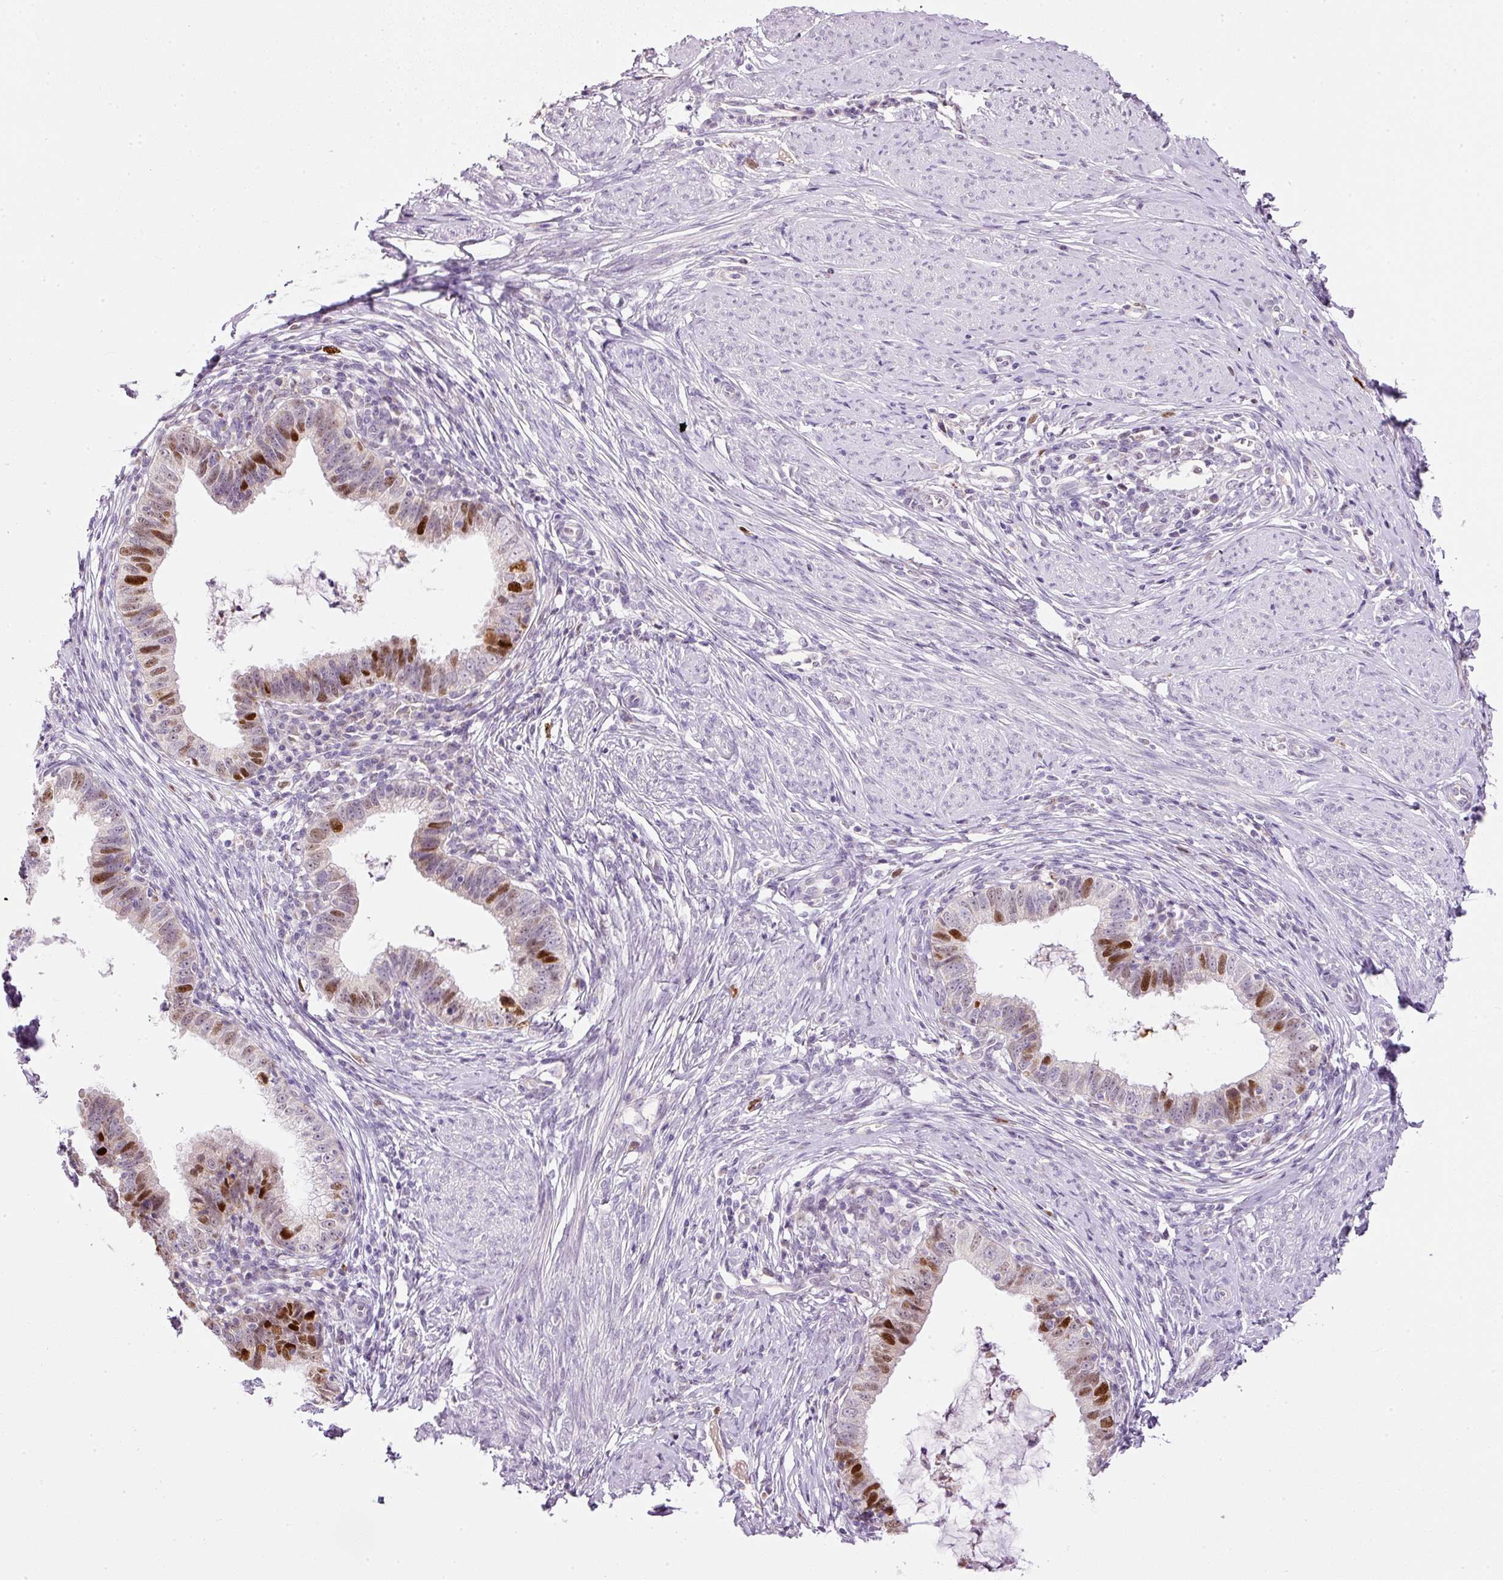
{"staining": {"intensity": "moderate", "quantity": "25%-75%", "location": "nuclear"}, "tissue": "cervical cancer", "cell_type": "Tumor cells", "image_type": "cancer", "snomed": [{"axis": "morphology", "description": "Adenocarcinoma, NOS"}, {"axis": "topography", "description": "Cervix"}], "caption": "Immunohistochemistry image of neoplastic tissue: cervical cancer stained using immunohistochemistry demonstrates medium levels of moderate protein expression localized specifically in the nuclear of tumor cells, appearing as a nuclear brown color.", "gene": "KPNA2", "patient": {"sex": "female", "age": 36}}